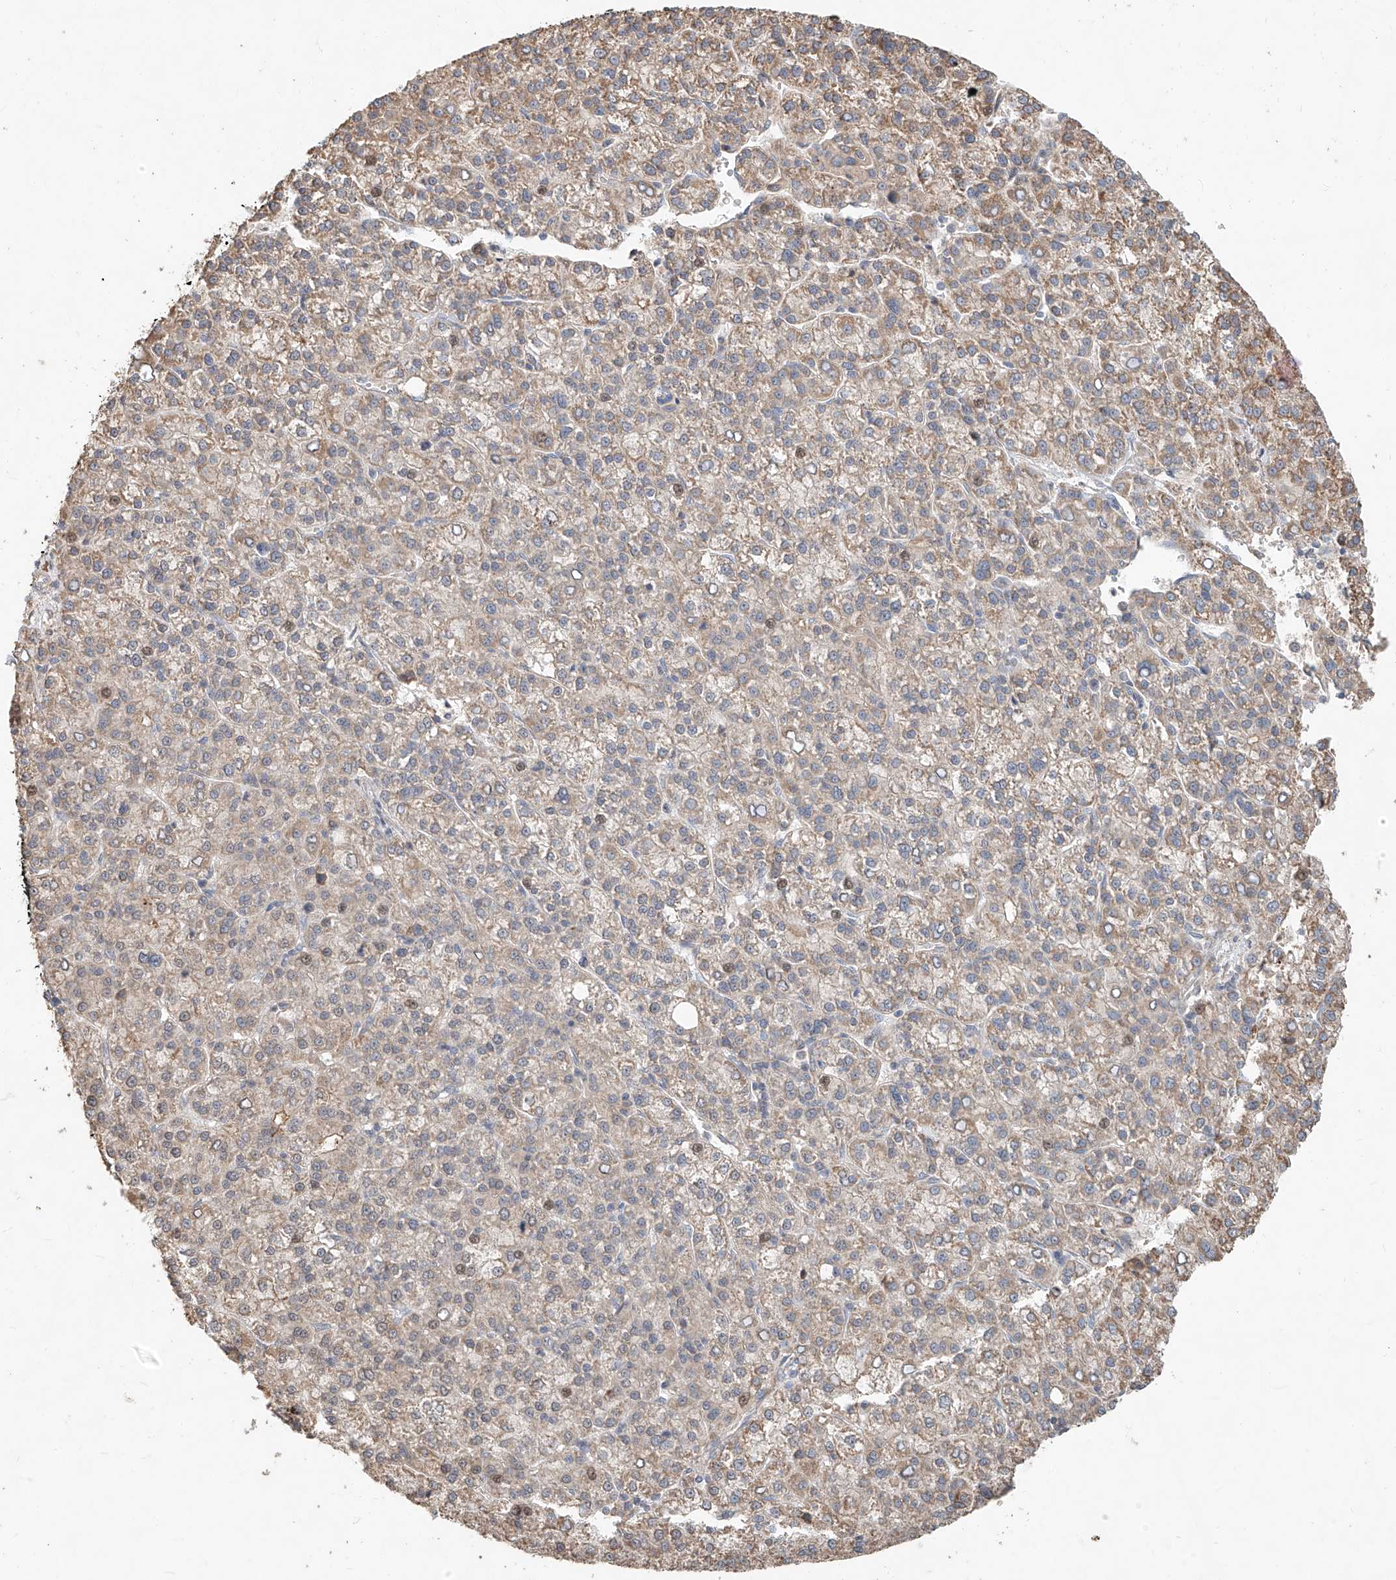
{"staining": {"intensity": "weak", "quantity": "25%-75%", "location": "cytoplasmic/membranous"}, "tissue": "liver cancer", "cell_type": "Tumor cells", "image_type": "cancer", "snomed": [{"axis": "morphology", "description": "Carcinoma, Hepatocellular, NOS"}, {"axis": "topography", "description": "Liver"}], "caption": "Tumor cells demonstrate low levels of weak cytoplasmic/membranous staining in approximately 25%-75% of cells in human liver cancer.", "gene": "TMEM61", "patient": {"sex": "female", "age": 58}}